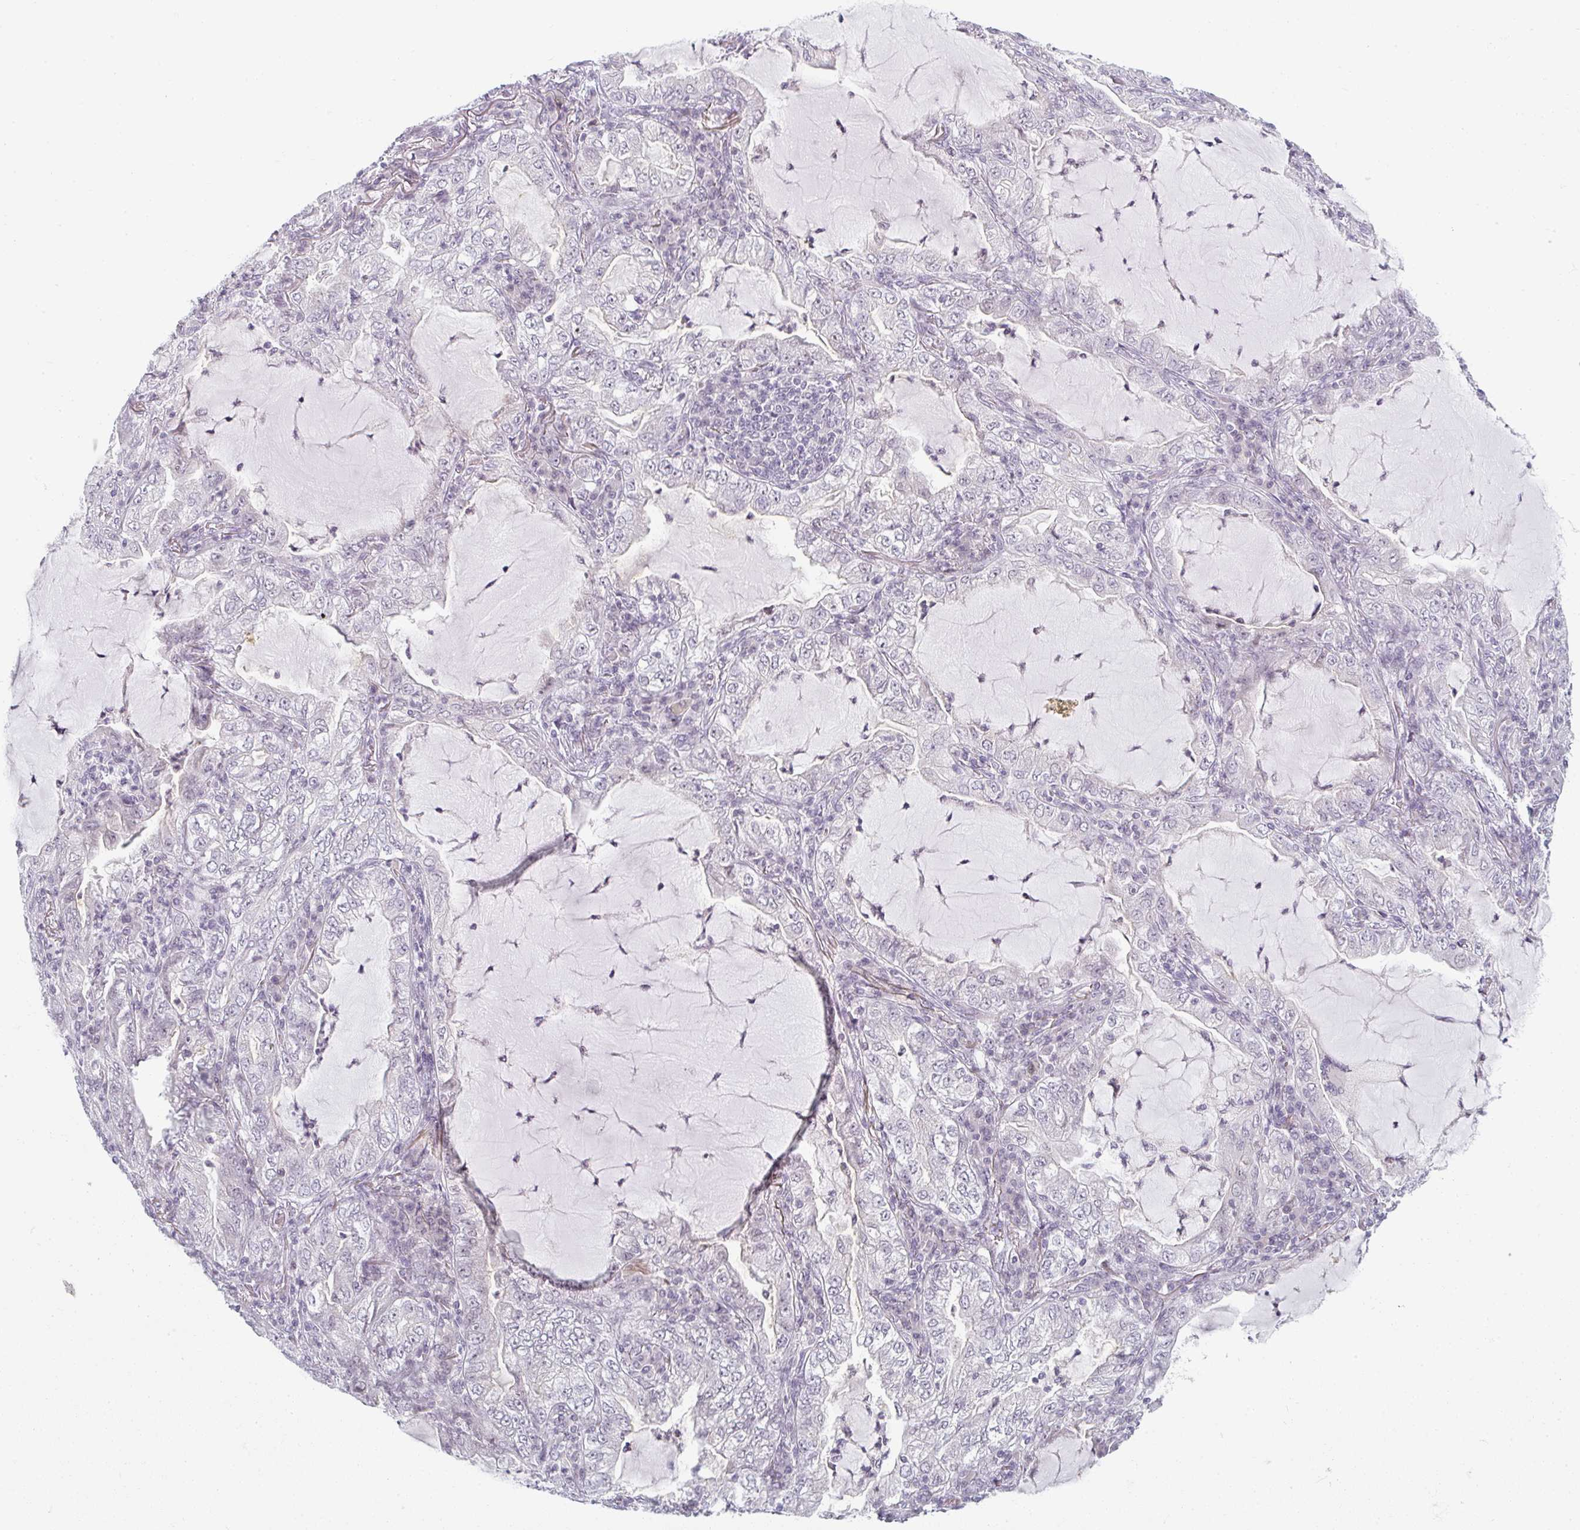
{"staining": {"intensity": "negative", "quantity": "none", "location": "none"}, "tissue": "lung cancer", "cell_type": "Tumor cells", "image_type": "cancer", "snomed": [{"axis": "morphology", "description": "Adenocarcinoma, NOS"}, {"axis": "topography", "description": "Lung"}], "caption": "Protein analysis of lung cancer displays no significant positivity in tumor cells. (DAB immunohistochemistry (IHC), high magnification).", "gene": "RBBP6", "patient": {"sex": "female", "age": 73}}